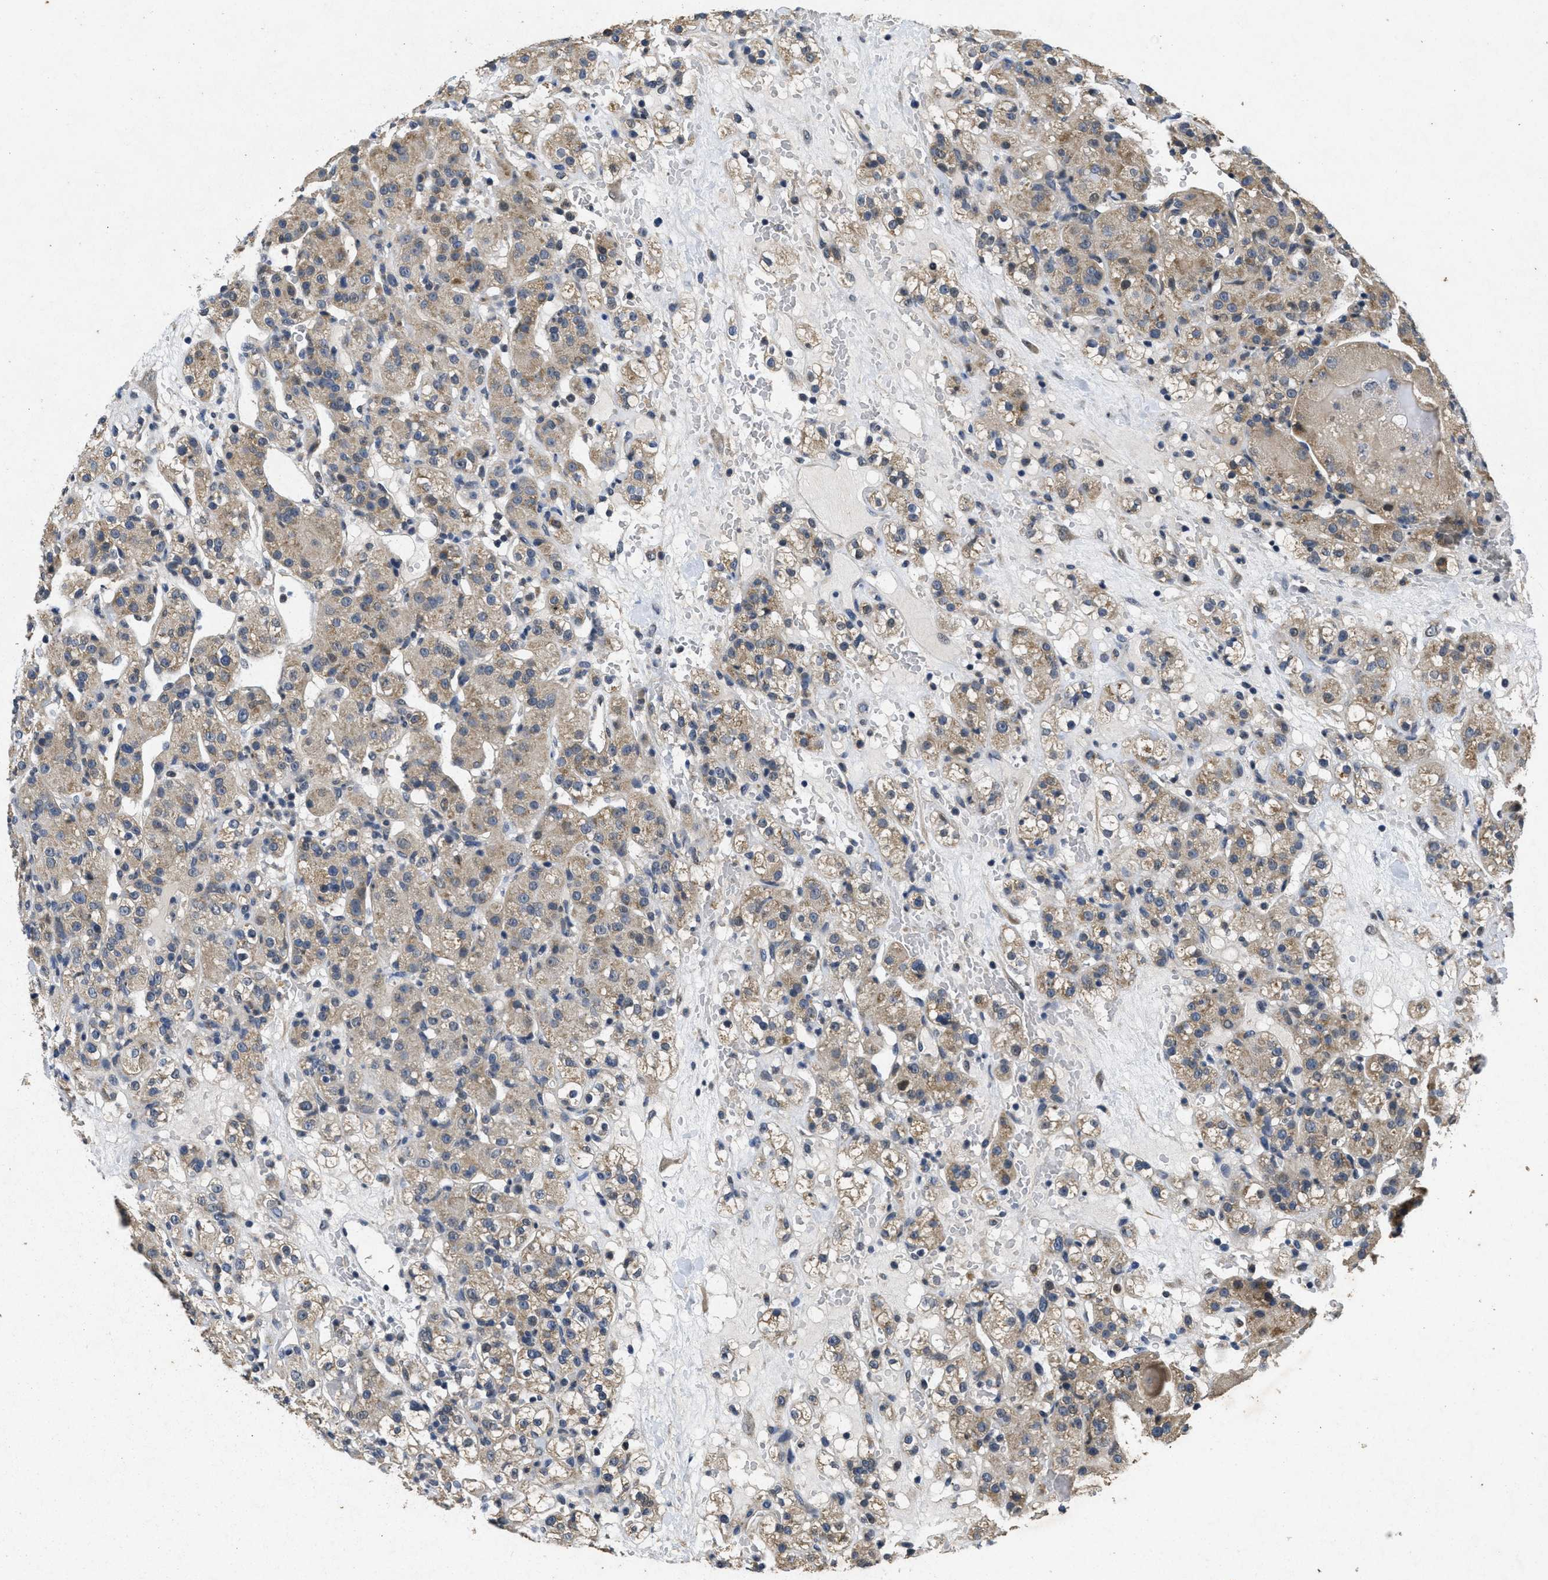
{"staining": {"intensity": "weak", "quantity": ">75%", "location": "cytoplasmic/membranous"}, "tissue": "renal cancer", "cell_type": "Tumor cells", "image_type": "cancer", "snomed": [{"axis": "morphology", "description": "Normal tissue, NOS"}, {"axis": "morphology", "description": "Adenocarcinoma, NOS"}, {"axis": "topography", "description": "Kidney"}], "caption": "This is an image of immunohistochemistry staining of adenocarcinoma (renal), which shows weak expression in the cytoplasmic/membranous of tumor cells.", "gene": "PAPOLG", "patient": {"sex": "male", "age": 61}}